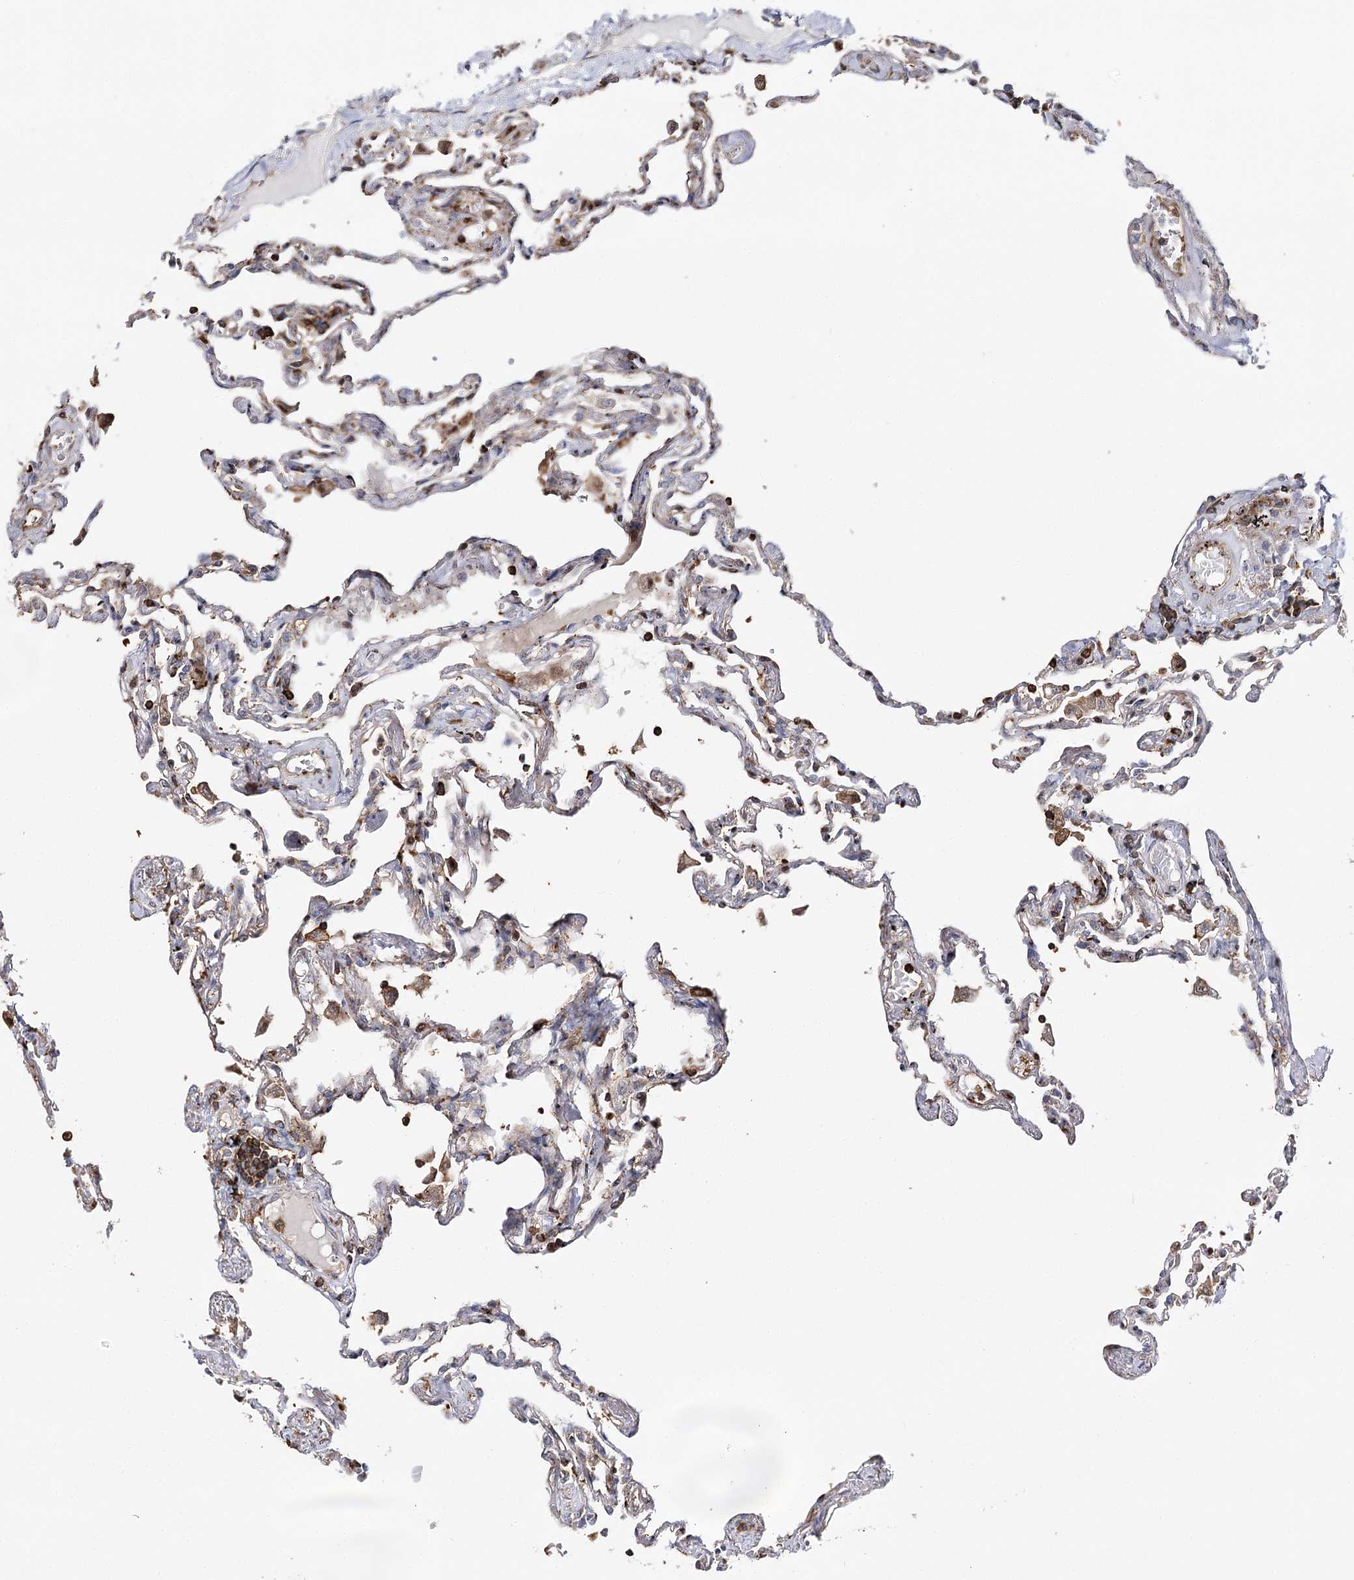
{"staining": {"intensity": "moderate", "quantity": "<25%", "location": "cytoplasmic/membranous"}, "tissue": "lung", "cell_type": "Alveolar cells", "image_type": "normal", "snomed": [{"axis": "morphology", "description": "Normal tissue, NOS"}, {"axis": "topography", "description": "Lung"}], "caption": "Immunohistochemical staining of benign human lung displays low levels of moderate cytoplasmic/membranous staining in about <25% of alveolar cells.", "gene": "SEC24B", "patient": {"sex": "female", "age": 67}}